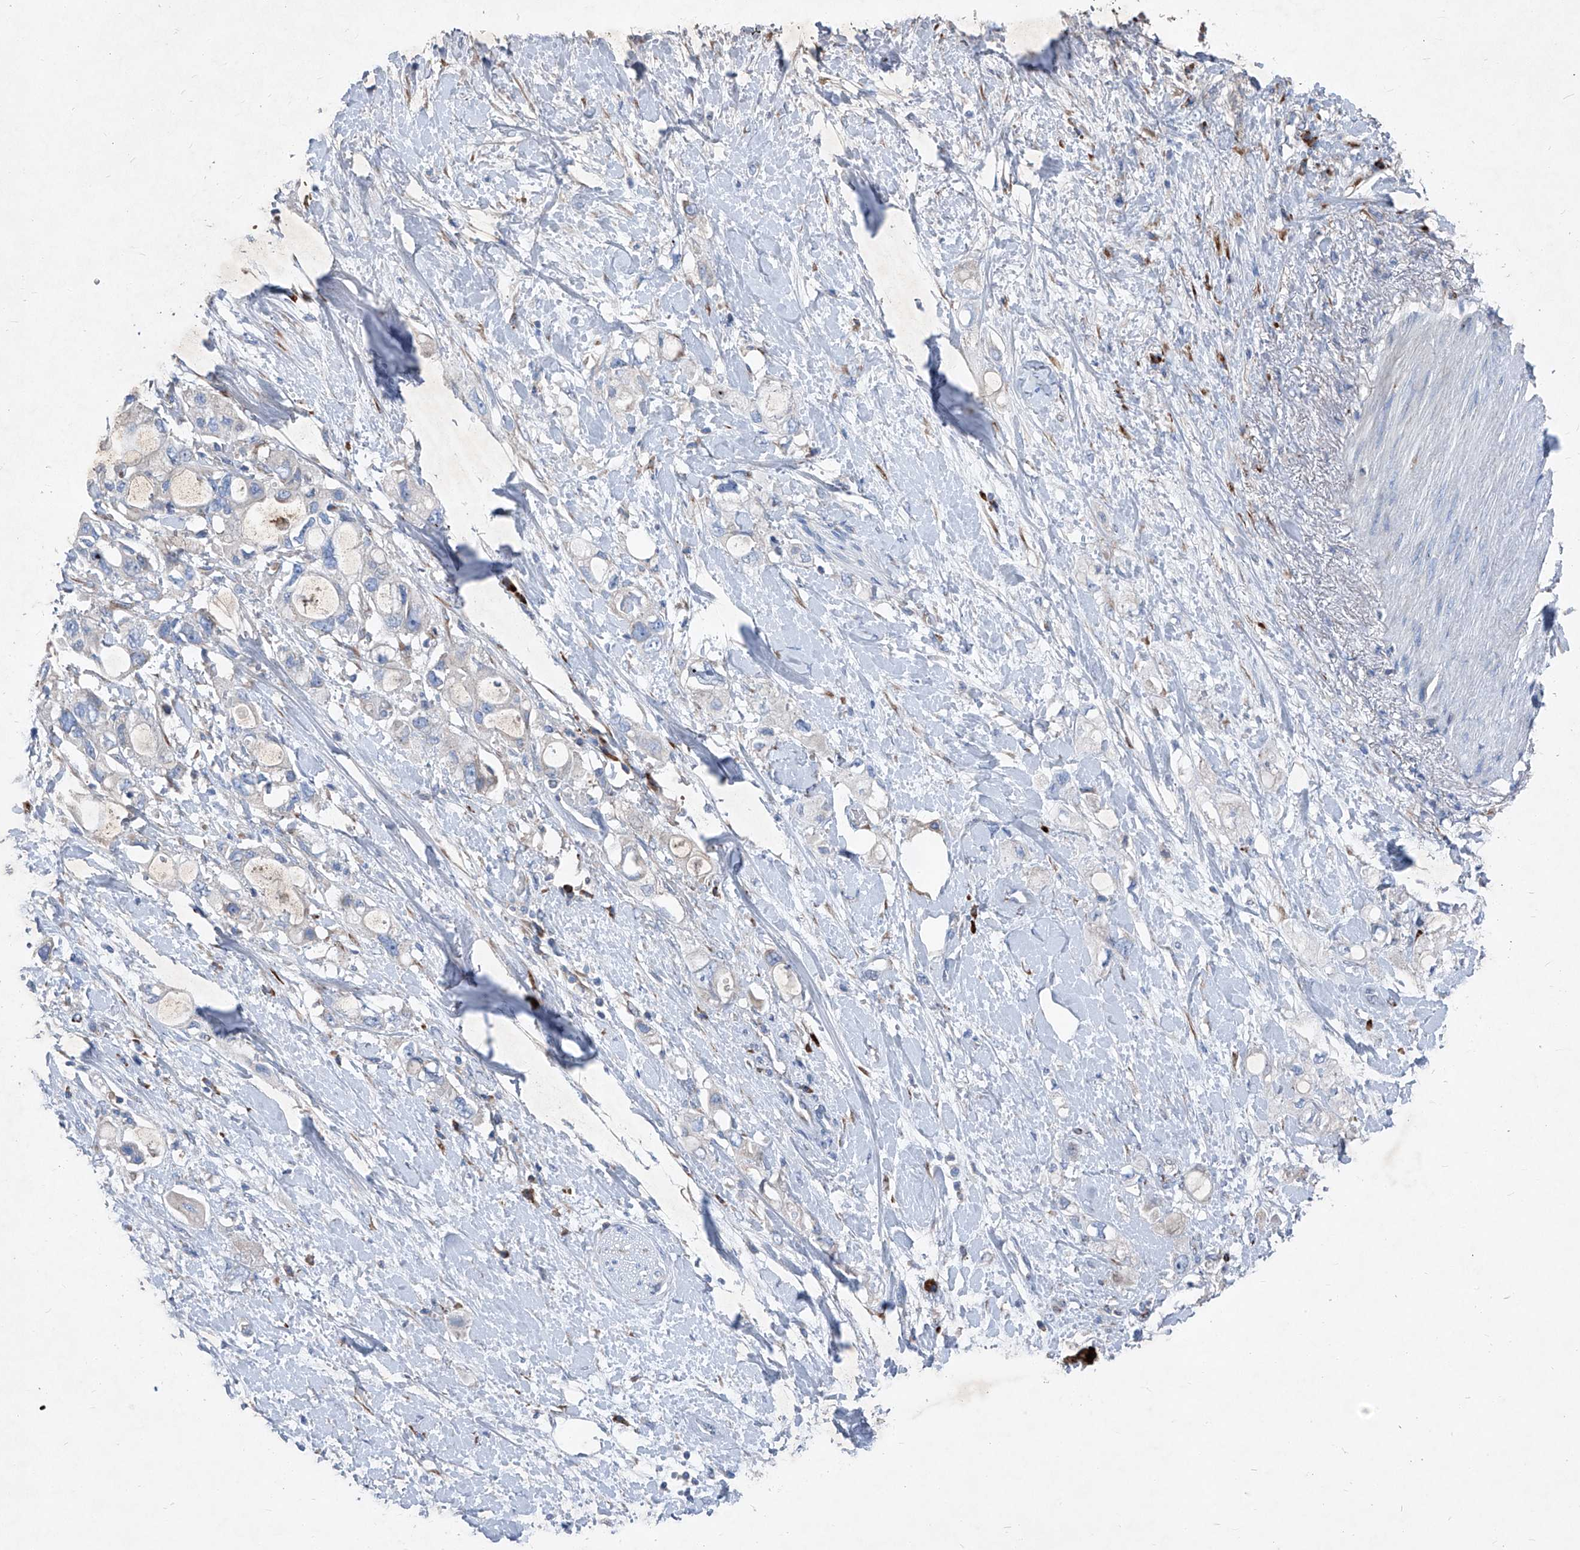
{"staining": {"intensity": "negative", "quantity": "none", "location": "none"}, "tissue": "pancreatic cancer", "cell_type": "Tumor cells", "image_type": "cancer", "snomed": [{"axis": "morphology", "description": "Adenocarcinoma, NOS"}, {"axis": "topography", "description": "Pancreas"}], "caption": "The photomicrograph exhibits no staining of tumor cells in pancreatic cancer.", "gene": "IFI27", "patient": {"sex": "female", "age": 56}}